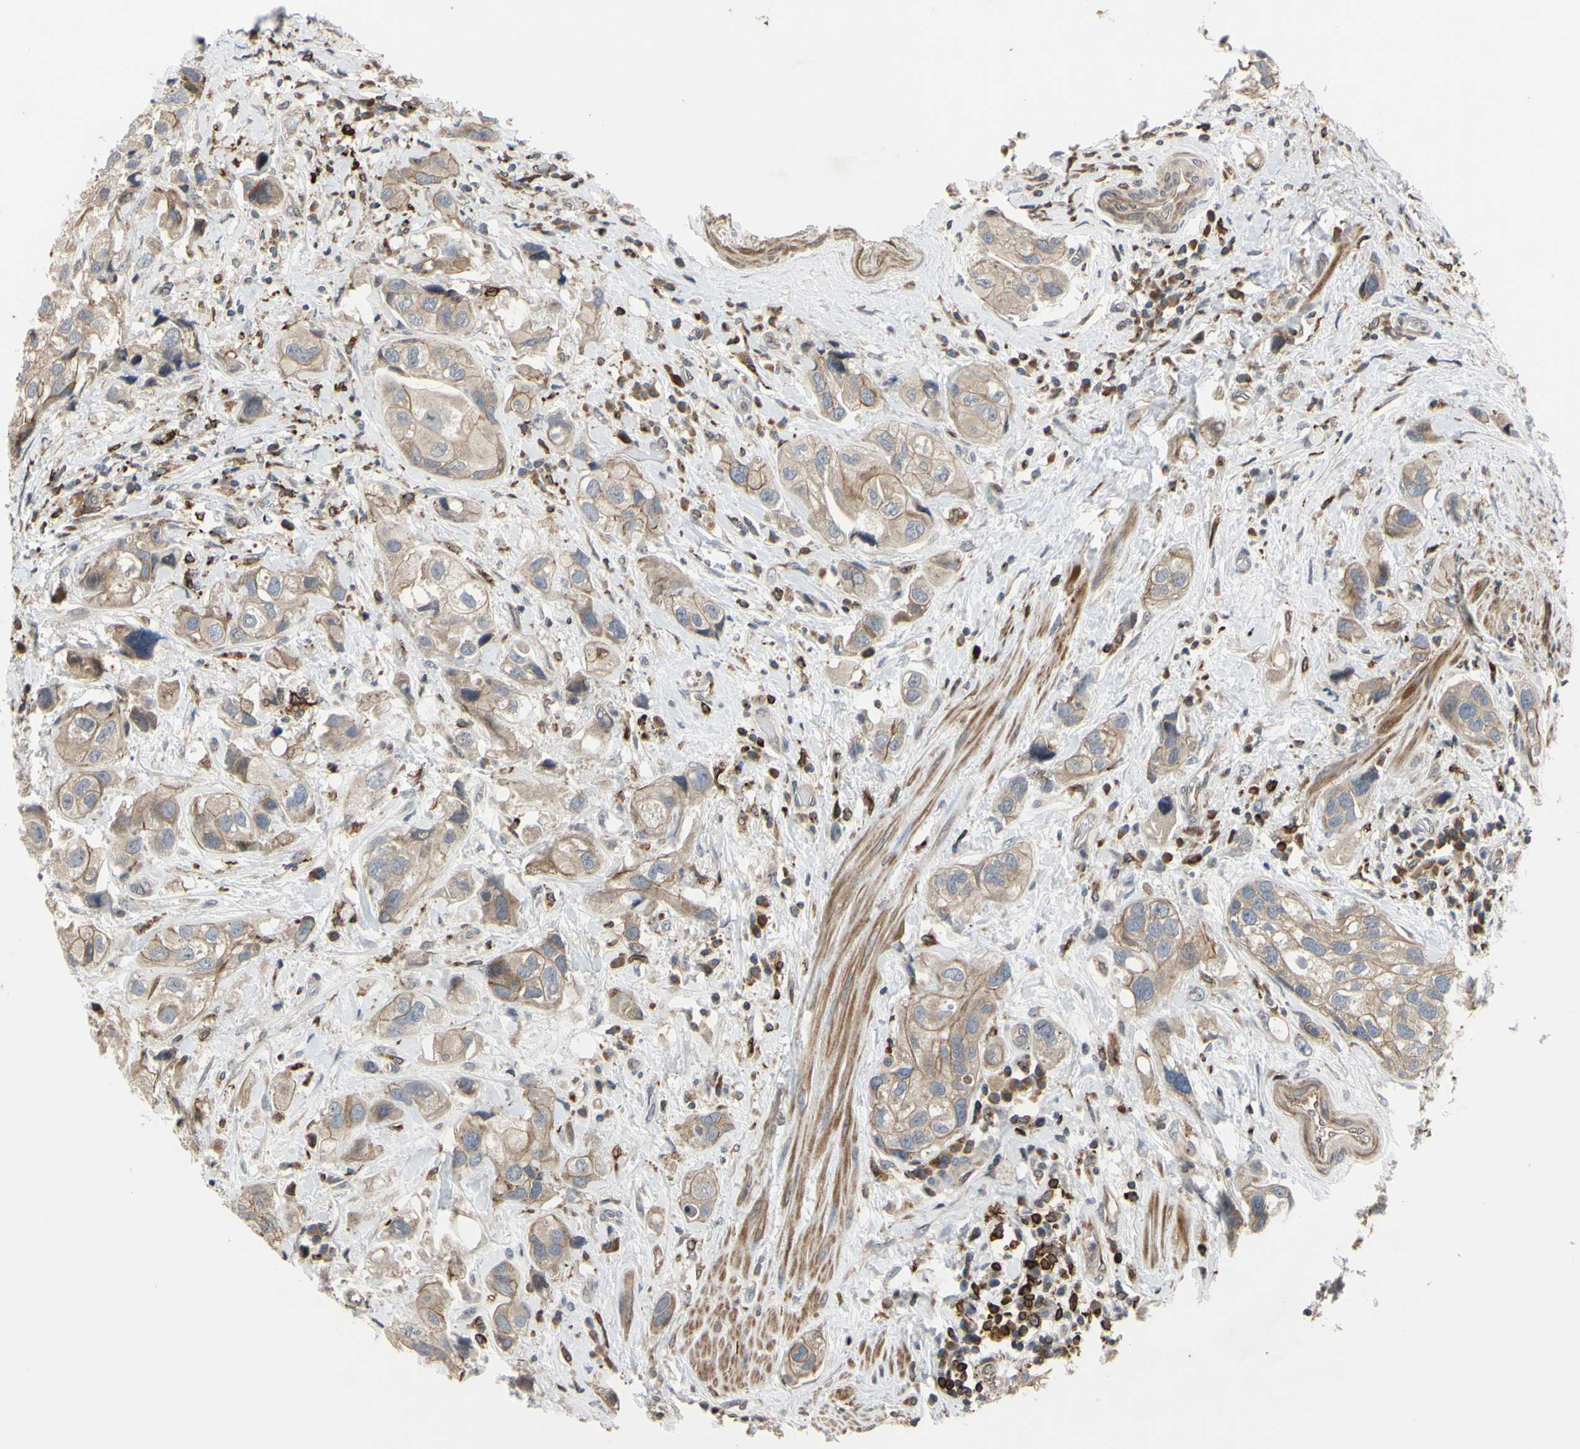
{"staining": {"intensity": "weak", "quantity": ">75%", "location": "cytoplasmic/membranous"}, "tissue": "urothelial cancer", "cell_type": "Tumor cells", "image_type": "cancer", "snomed": [{"axis": "morphology", "description": "Urothelial carcinoma, High grade"}, {"axis": "topography", "description": "Urinary bladder"}], "caption": "Tumor cells exhibit low levels of weak cytoplasmic/membranous expression in about >75% of cells in human urothelial carcinoma (high-grade). (Brightfield microscopy of DAB IHC at high magnification).", "gene": "PLXNA2", "patient": {"sex": "female", "age": 64}}